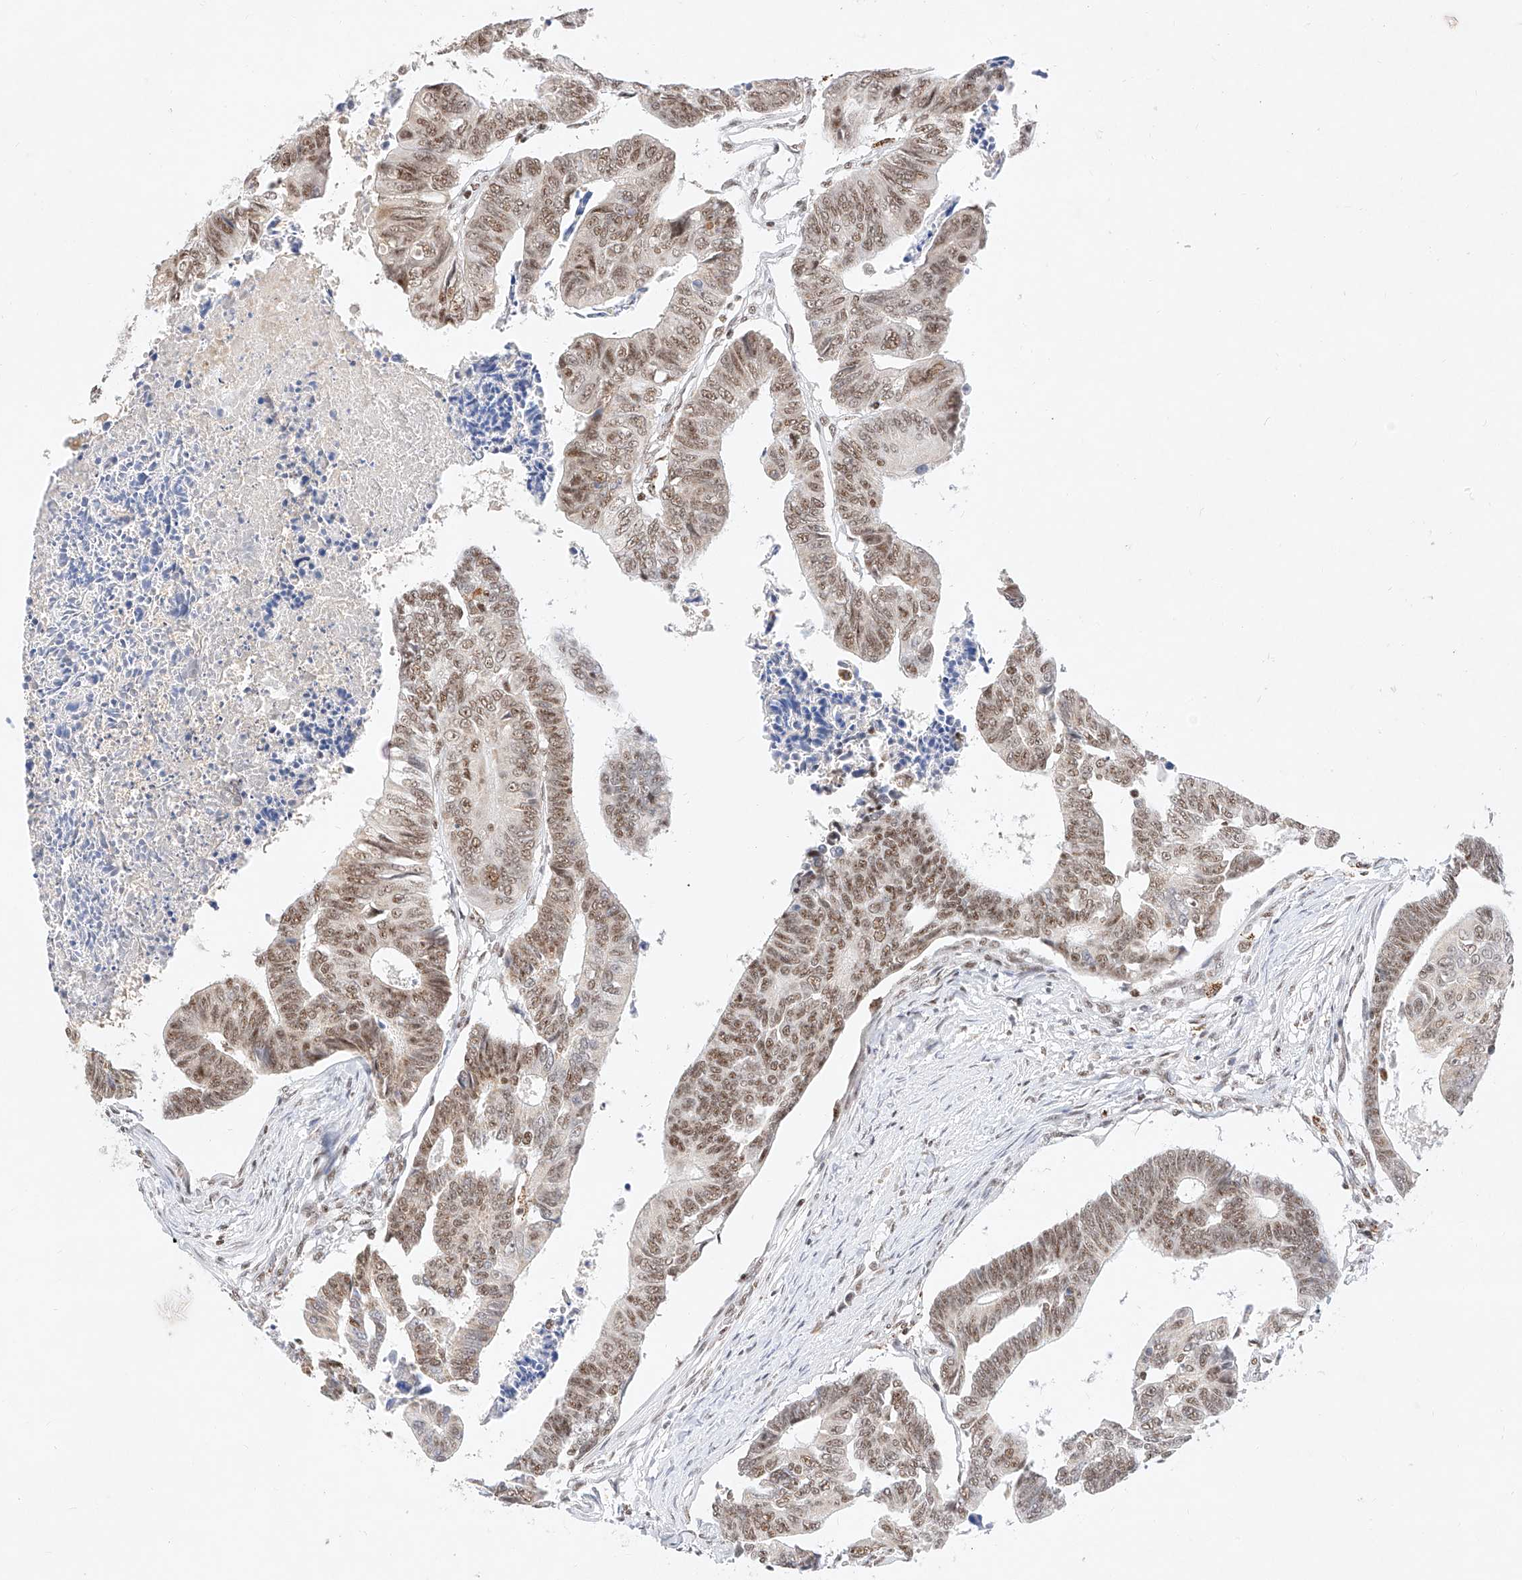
{"staining": {"intensity": "moderate", "quantity": ">75%", "location": "nuclear"}, "tissue": "colorectal cancer", "cell_type": "Tumor cells", "image_type": "cancer", "snomed": [{"axis": "morphology", "description": "Adenocarcinoma, NOS"}, {"axis": "topography", "description": "Rectum"}], "caption": "Protein expression analysis of human colorectal cancer reveals moderate nuclear expression in approximately >75% of tumor cells.", "gene": "NRF1", "patient": {"sex": "female", "age": 65}}